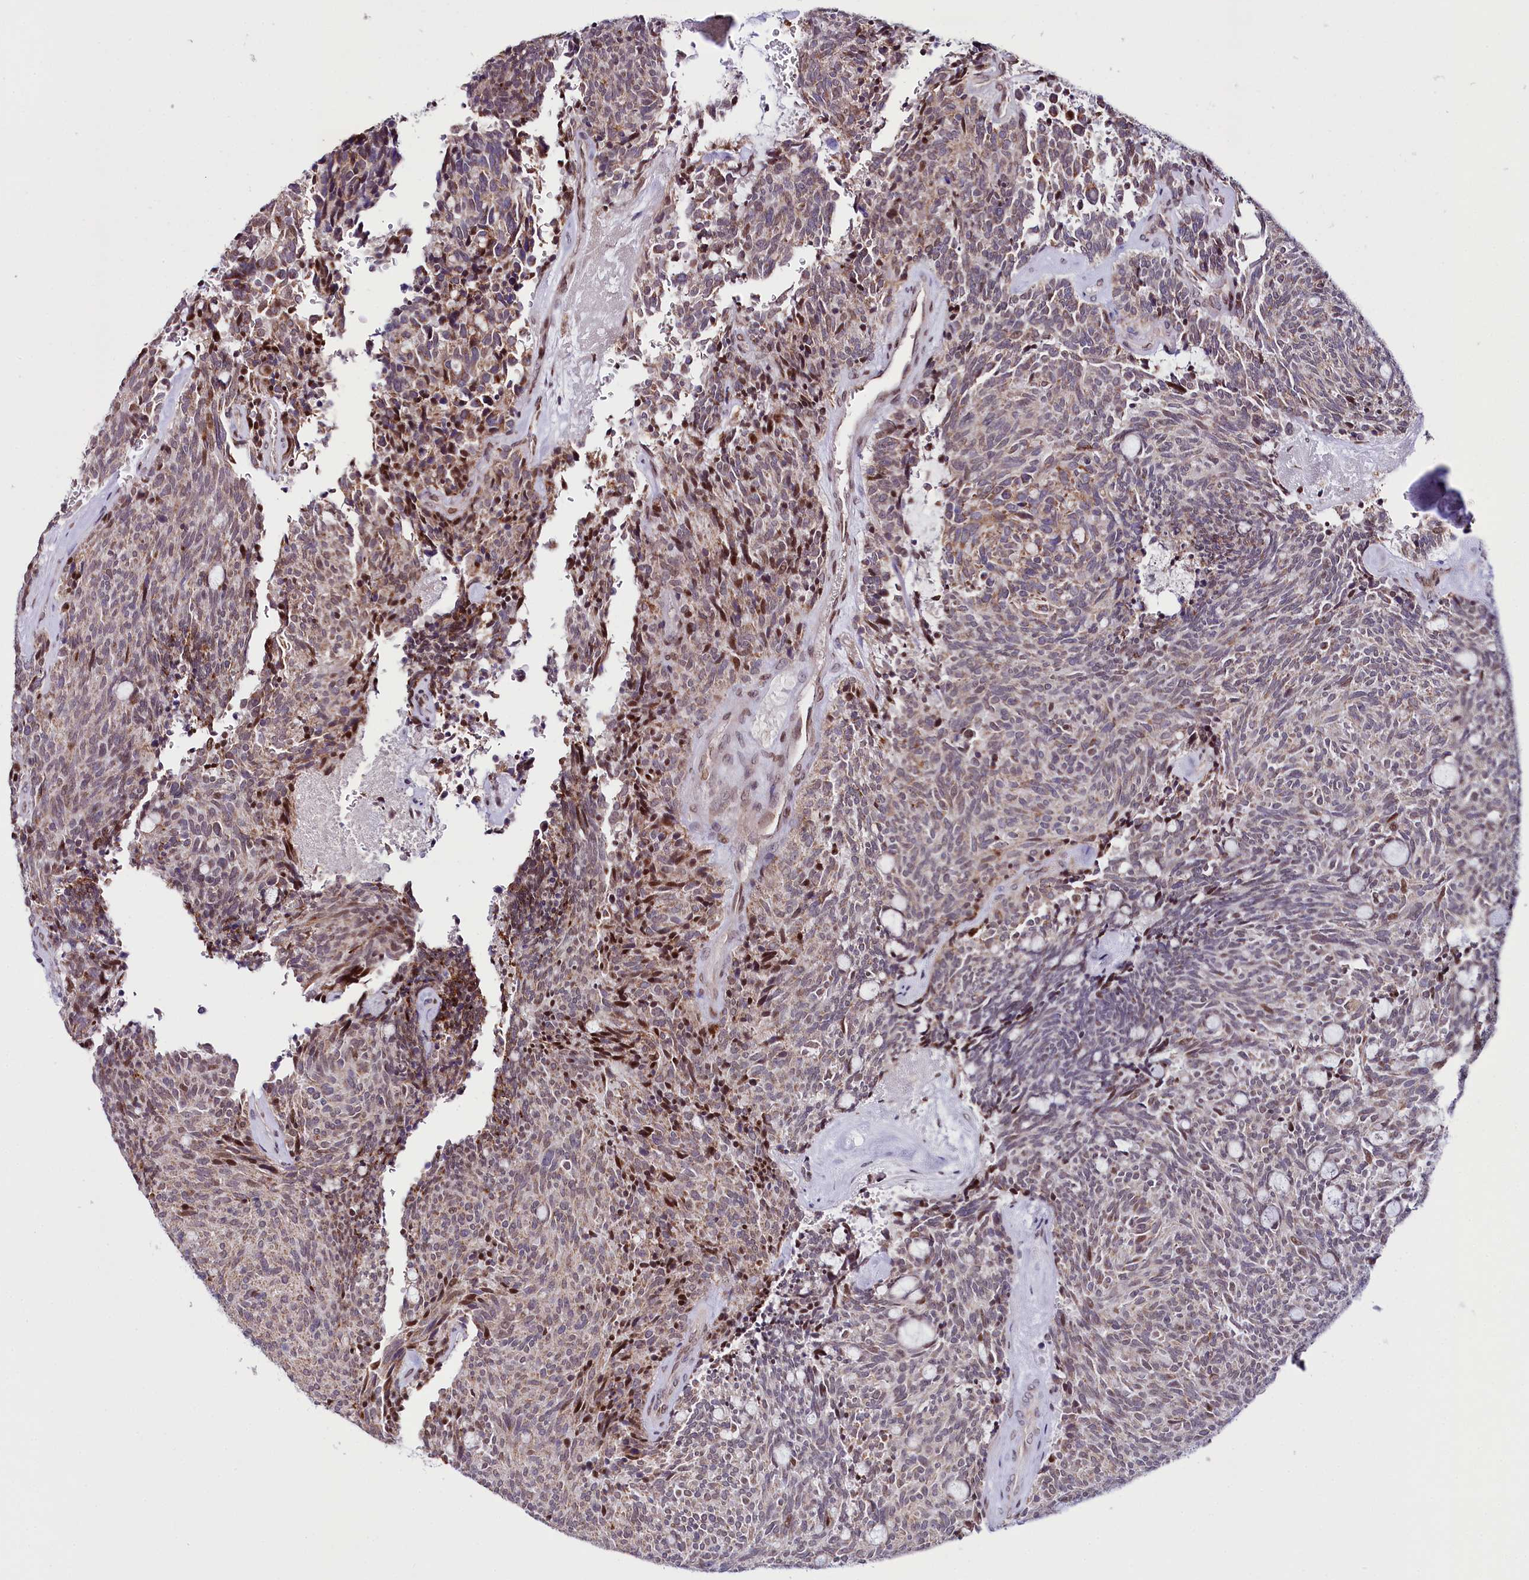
{"staining": {"intensity": "moderate", "quantity": "<25%", "location": "nuclear"}, "tissue": "carcinoid", "cell_type": "Tumor cells", "image_type": "cancer", "snomed": [{"axis": "morphology", "description": "Carcinoid, malignant, NOS"}, {"axis": "topography", "description": "Pancreas"}], "caption": "This image displays immunohistochemistry (IHC) staining of human carcinoid, with low moderate nuclear positivity in about <25% of tumor cells.", "gene": "ZNF226", "patient": {"sex": "female", "age": 54}}